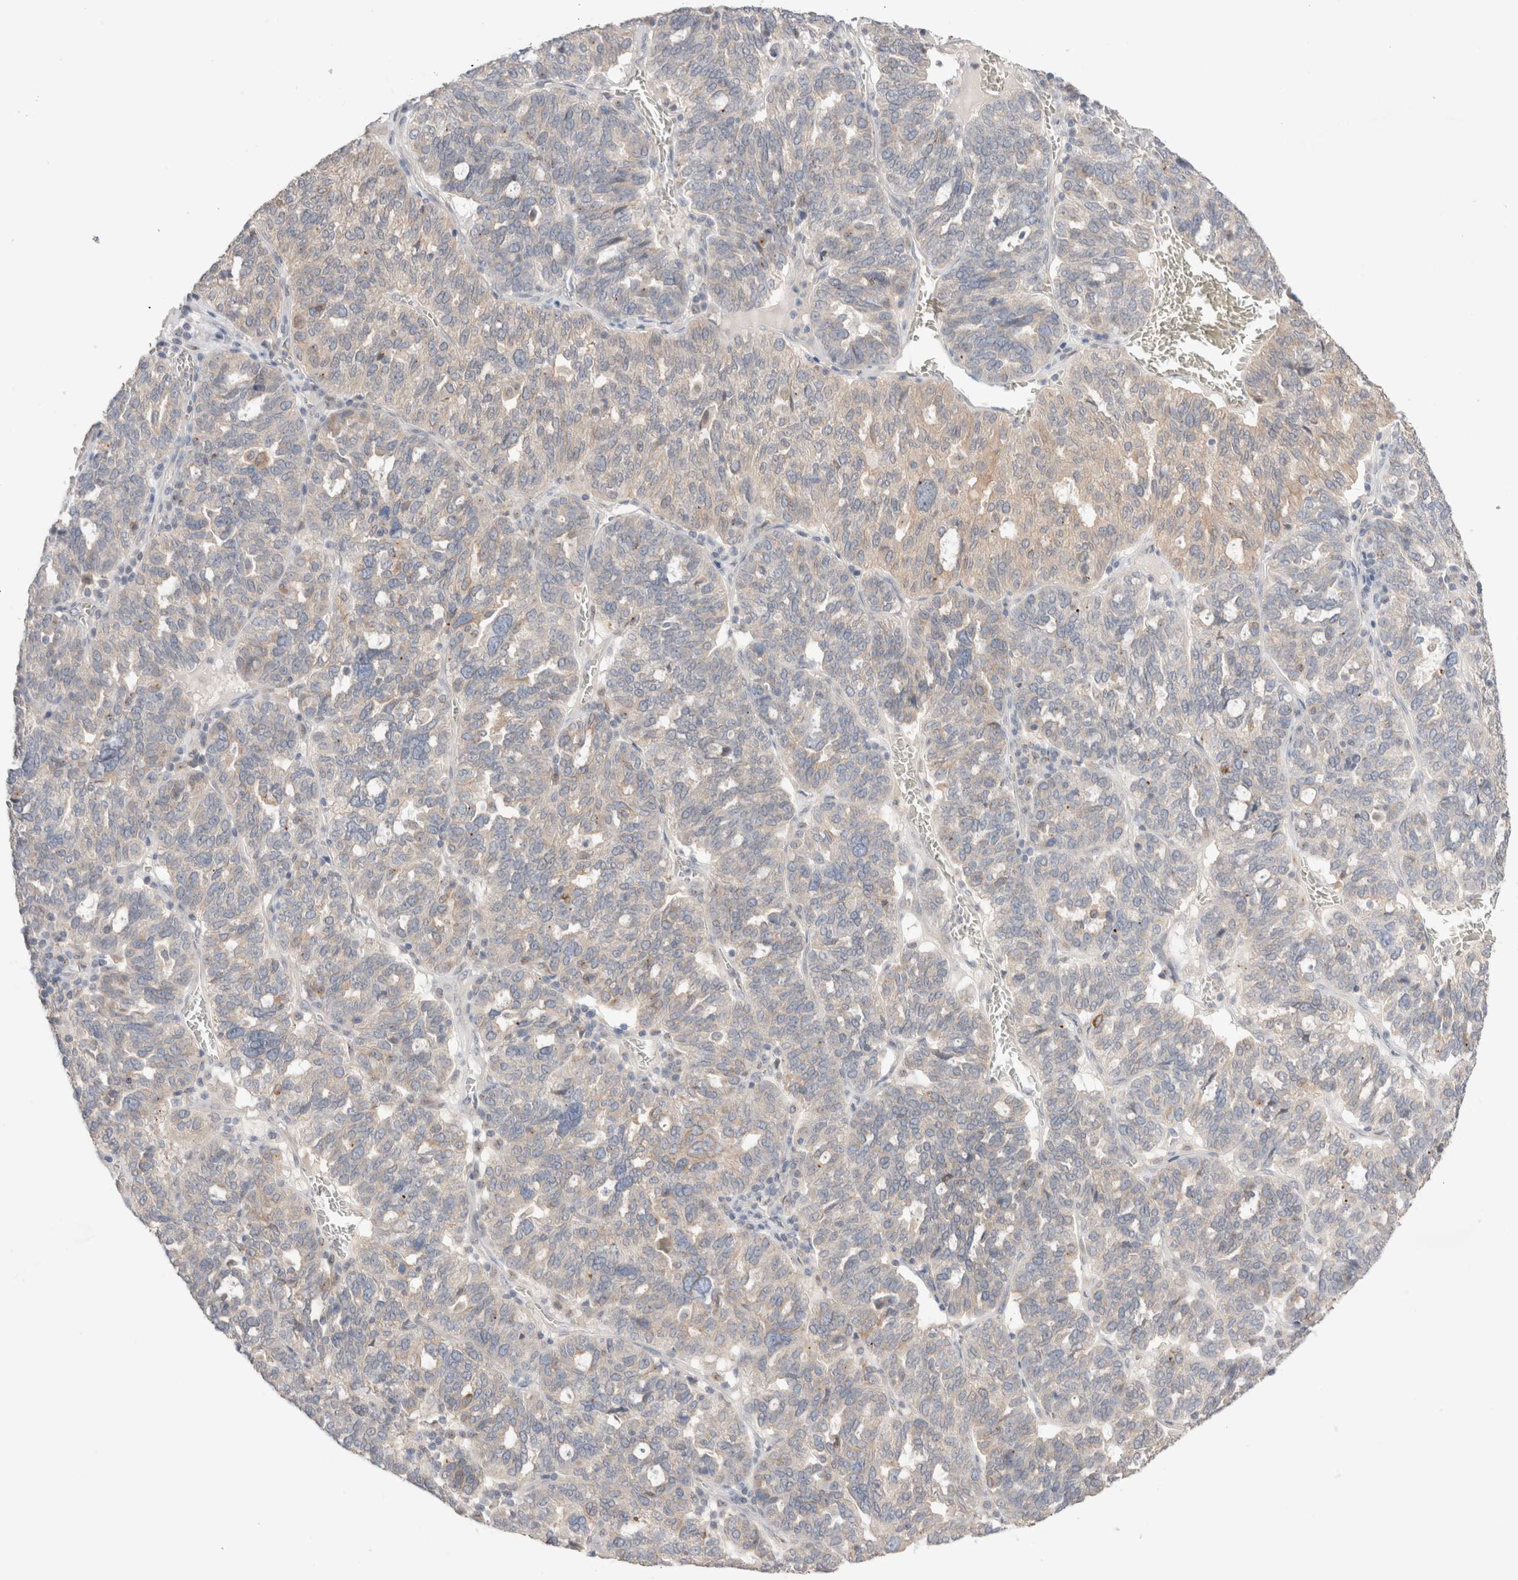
{"staining": {"intensity": "negative", "quantity": "none", "location": "none"}, "tissue": "ovarian cancer", "cell_type": "Tumor cells", "image_type": "cancer", "snomed": [{"axis": "morphology", "description": "Cystadenocarcinoma, serous, NOS"}, {"axis": "topography", "description": "Ovary"}], "caption": "Ovarian cancer was stained to show a protein in brown. There is no significant expression in tumor cells. The staining is performed using DAB brown chromogen with nuclei counter-stained in using hematoxylin.", "gene": "TRIM41", "patient": {"sex": "female", "age": 59}}